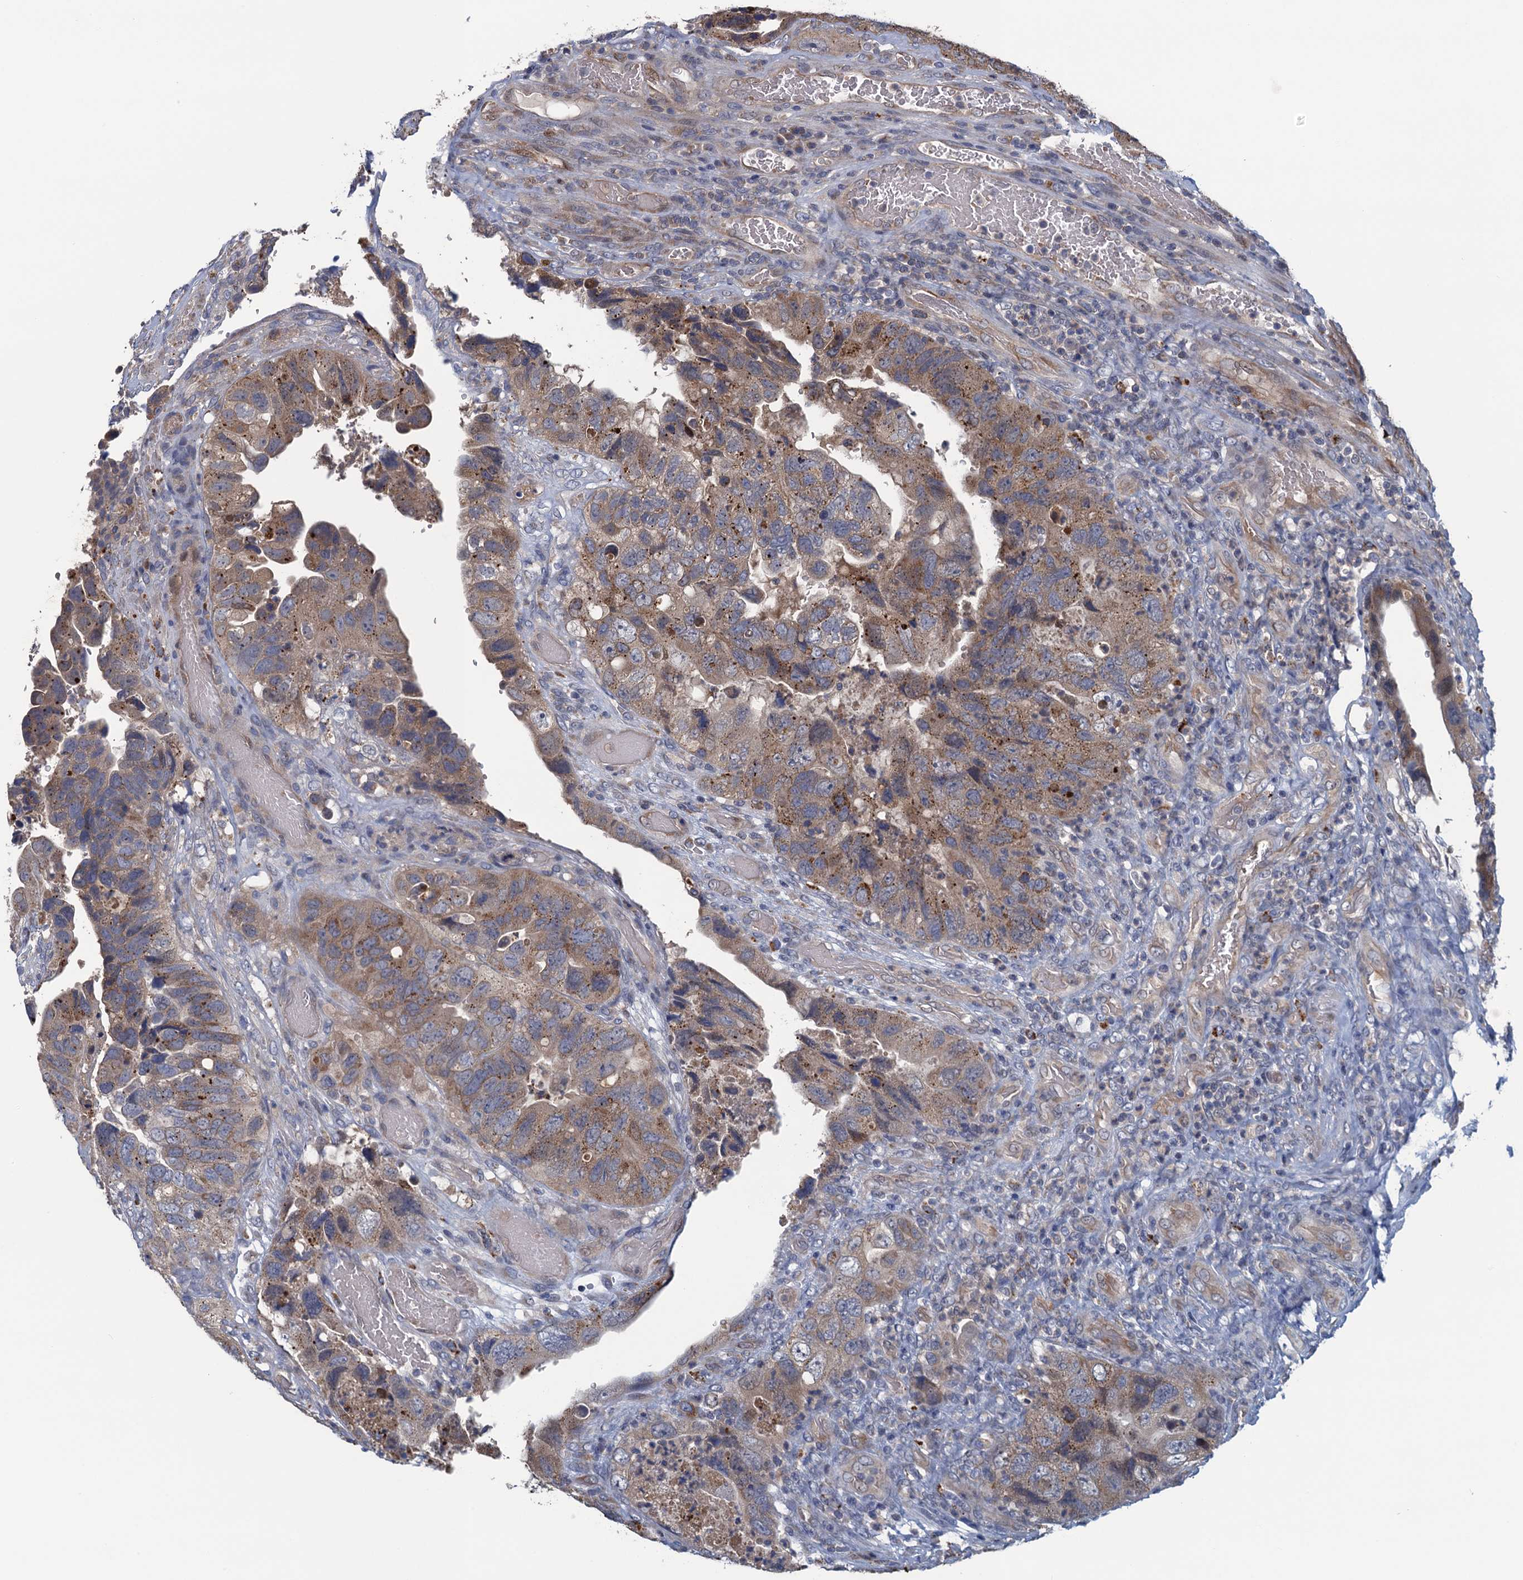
{"staining": {"intensity": "moderate", "quantity": "25%-75%", "location": "cytoplasmic/membranous"}, "tissue": "colorectal cancer", "cell_type": "Tumor cells", "image_type": "cancer", "snomed": [{"axis": "morphology", "description": "Adenocarcinoma, NOS"}, {"axis": "topography", "description": "Rectum"}], "caption": "Immunohistochemistry (IHC) (DAB (3,3'-diaminobenzidine)) staining of human colorectal cancer (adenocarcinoma) reveals moderate cytoplasmic/membranous protein positivity in about 25%-75% of tumor cells.", "gene": "KBTBD8", "patient": {"sex": "male", "age": 63}}